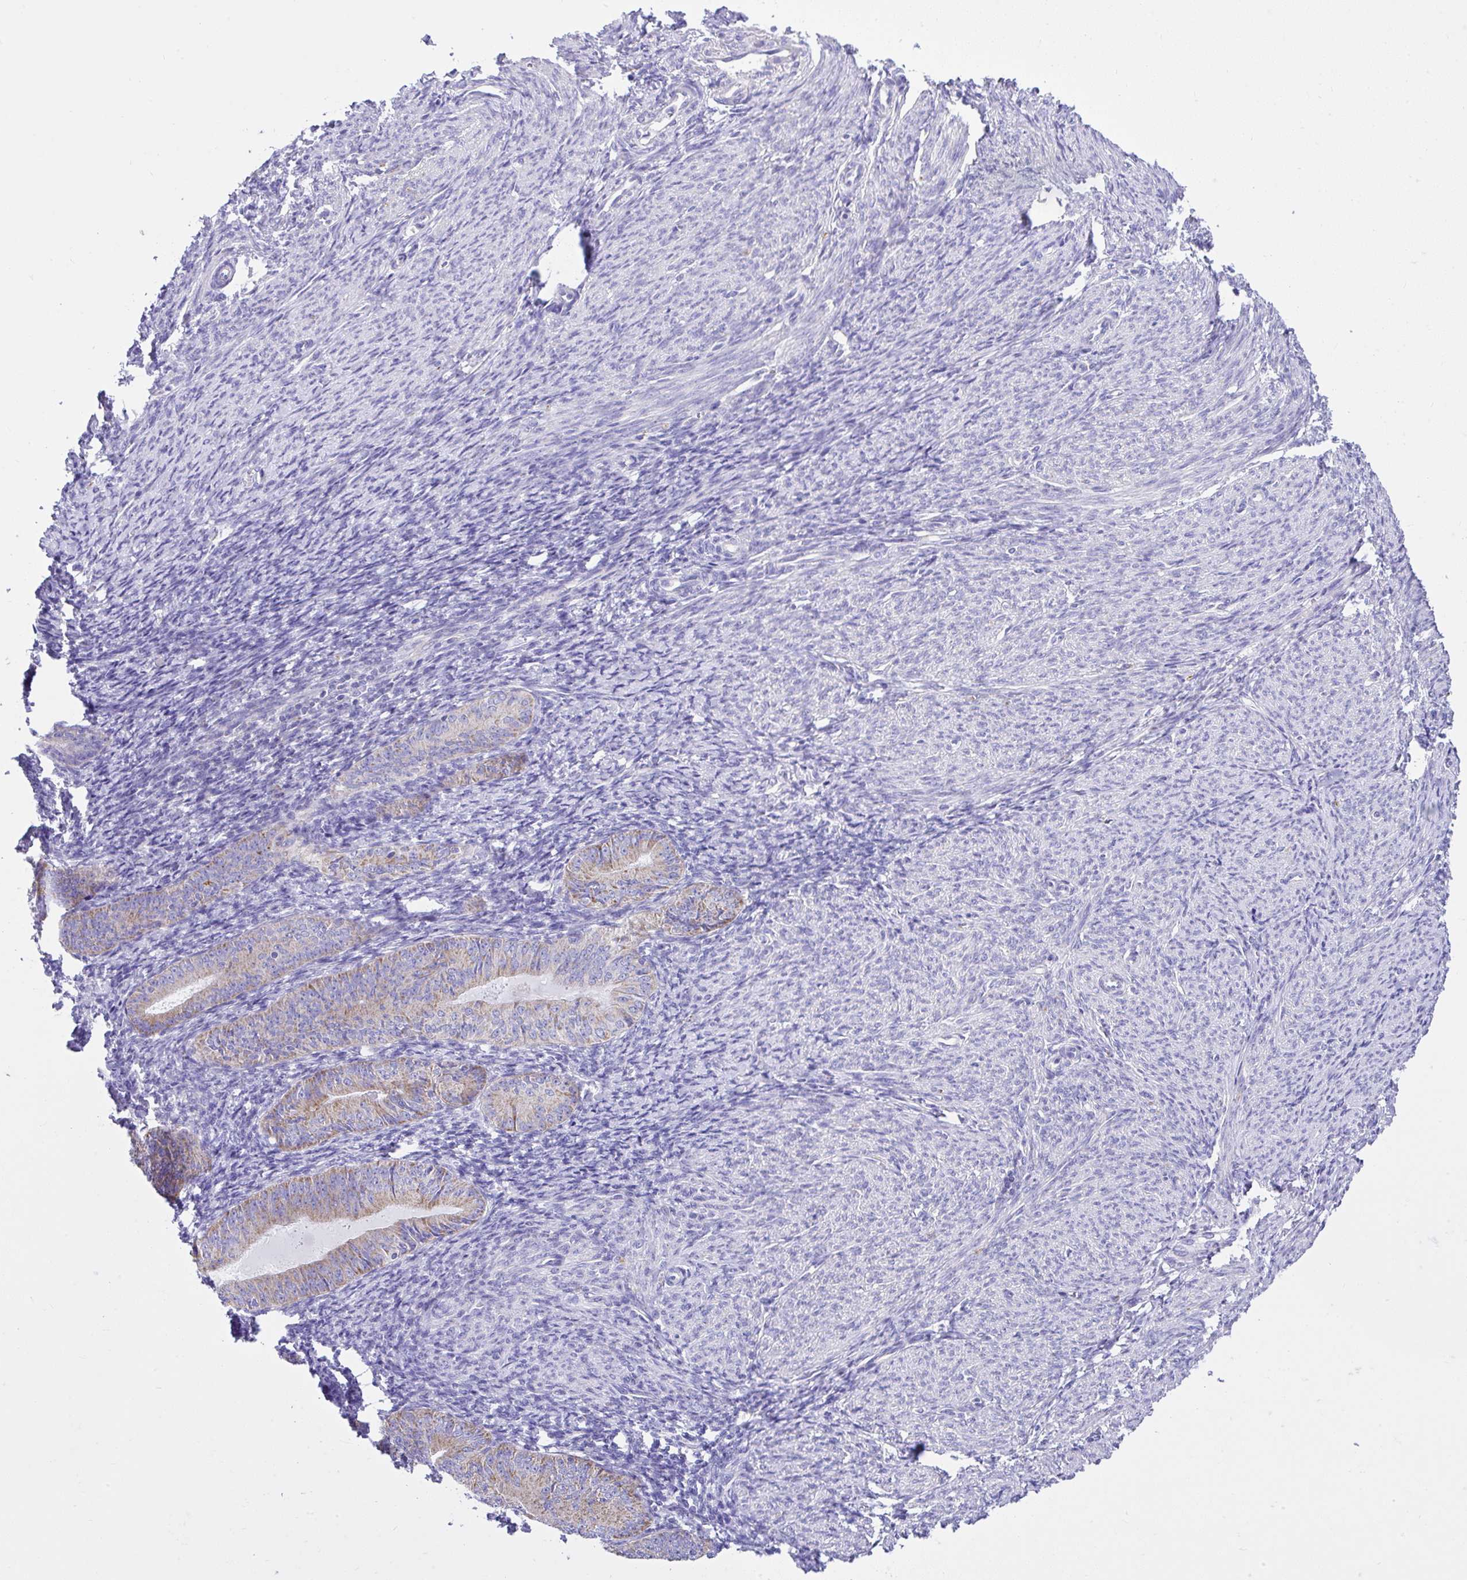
{"staining": {"intensity": "moderate", "quantity": "<25%", "location": "cytoplasmic/membranous"}, "tissue": "endometrial cancer", "cell_type": "Tumor cells", "image_type": "cancer", "snomed": [{"axis": "morphology", "description": "Adenocarcinoma, NOS"}, {"axis": "topography", "description": "Endometrium"}], "caption": "Endometrial cancer (adenocarcinoma) stained for a protein (brown) displays moderate cytoplasmic/membranous positive staining in about <25% of tumor cells.", "gene": "SLC13A1", "patient": {"sex": "female", "age": 57}}